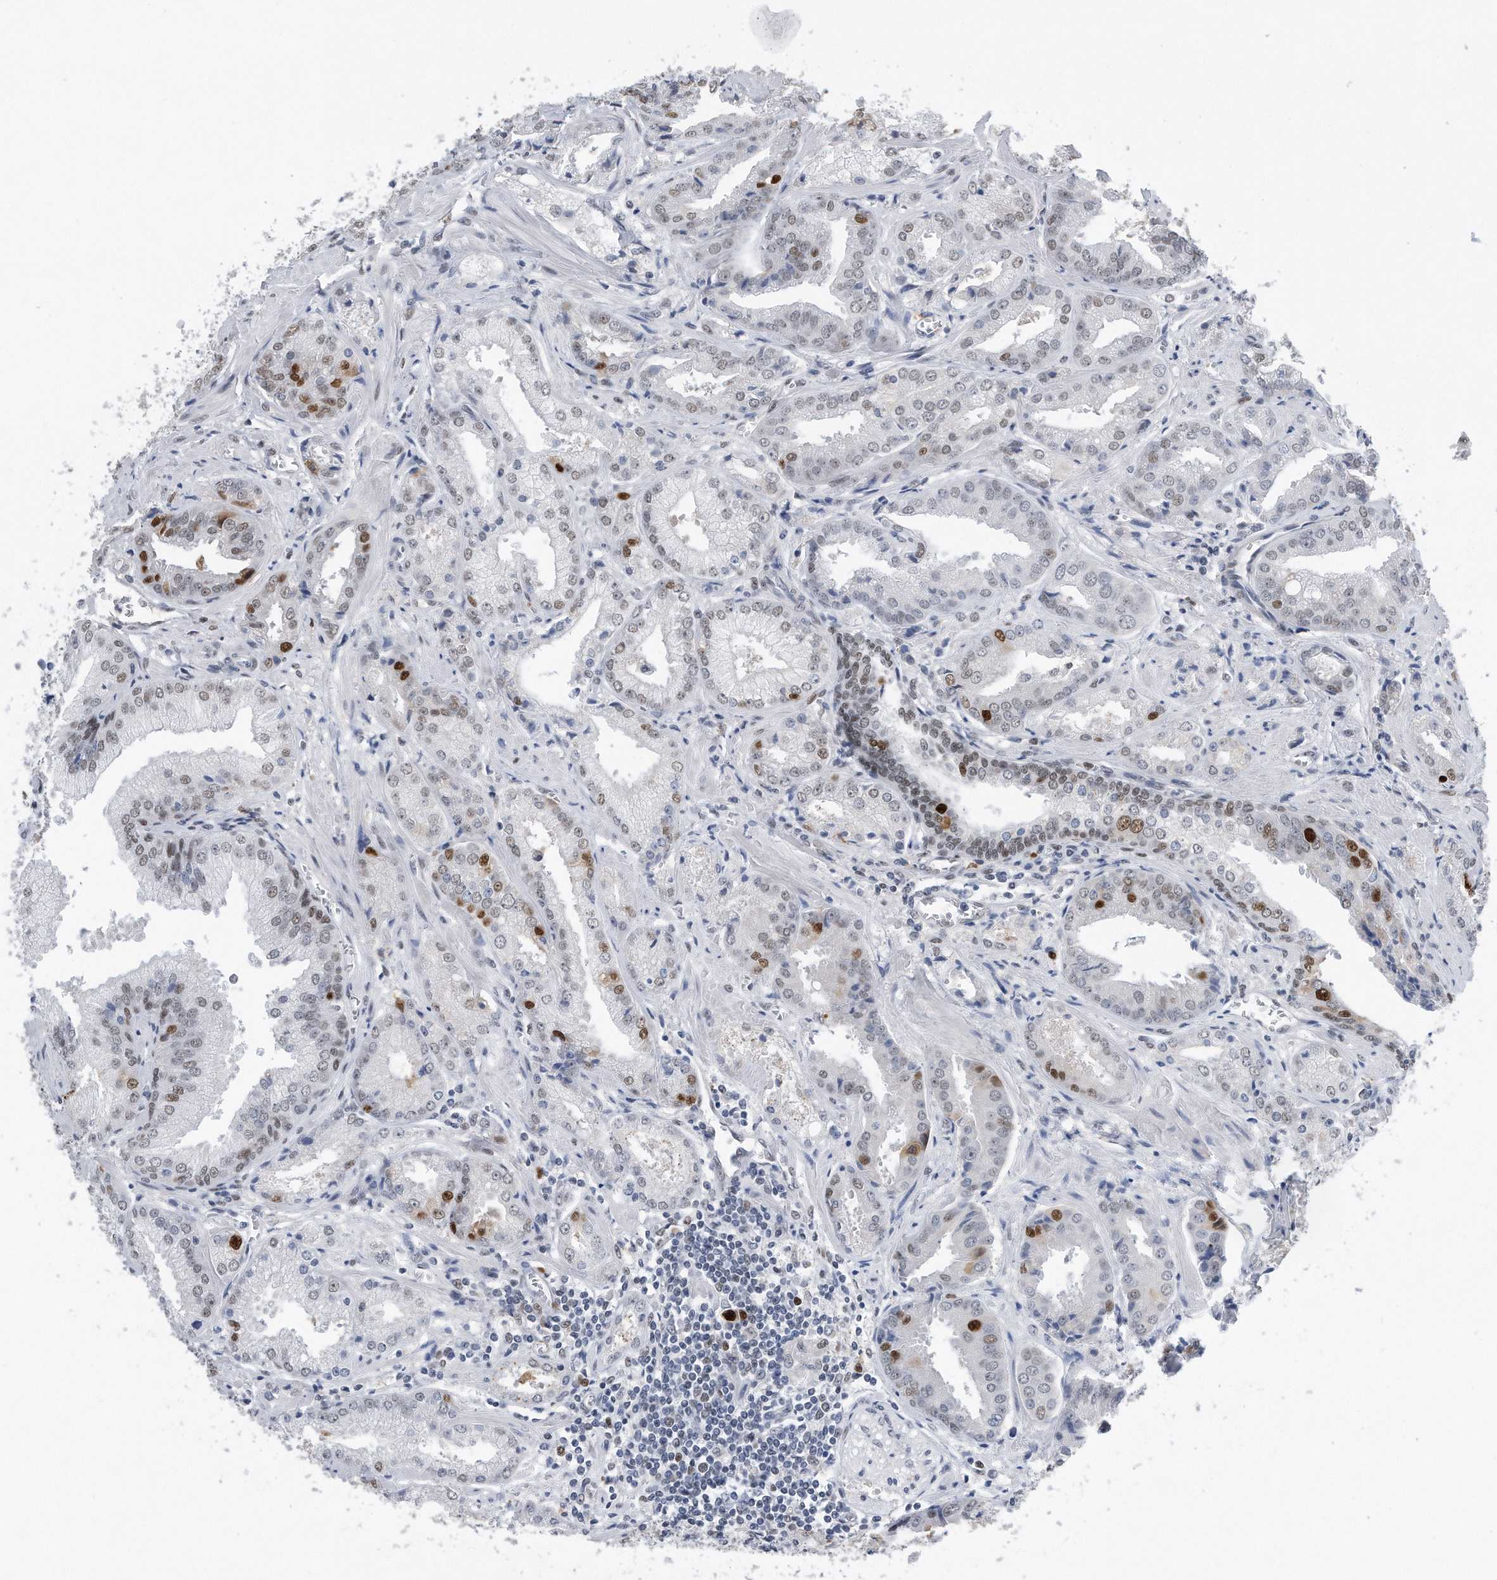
{"staining": {"intensity": "strong", "quantity": "<25%", "location": "nuclear"}, "tissue": "prostate cancer", "cell_type": "Tumor cells", "image_type": "cancer", "snomed": [{"axis": "morphology", "description": "Adenocarcinoma, Low grade"}, {"axis": "topography", "description": "Prostate"}], "caption": "IHC (DAB (3,3'-diaminobenzidine)) staining of adenocarcinoma (low-grade) (prostate) shows strong nuclear protein positivity in approximately <25% of tumor cells.", "gene": "PCNA", "patient": {"sex": "male", "age": 67}}